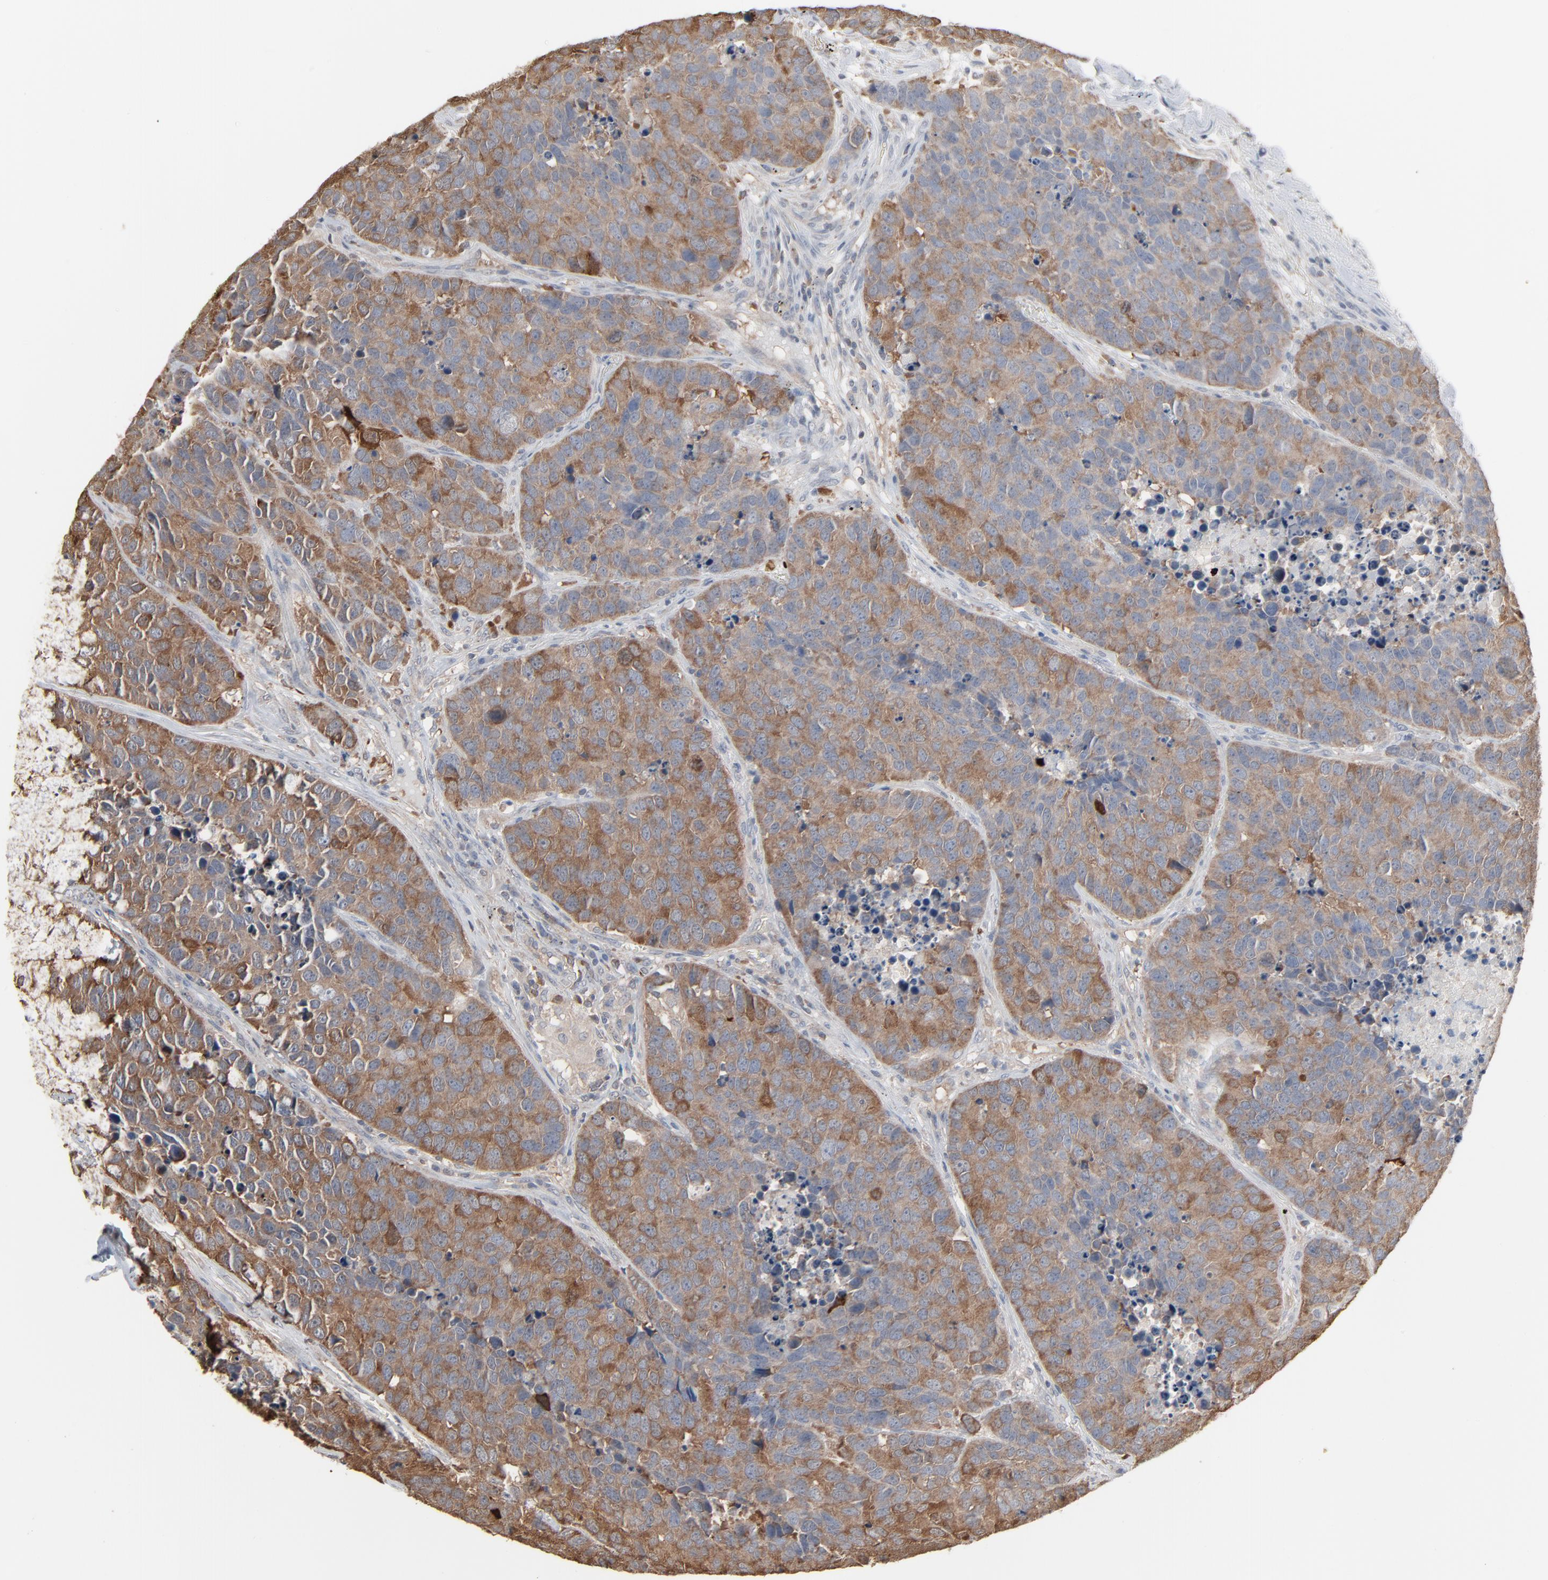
{"staining": {"intensity": "moderate", "quantity": "25%-75%", "location": "cytoplasmic/membranous"}, "tissue": "carcinoid", "cell_type": "Tumor cells", "image_type": "cancer", "snomed": [{"axis": "morphology", "description": "Carcinoid, malignant, NOS"}, {"axis": "topography", "description": "Lung"}], "caption": "The photomicrograph exhibits a brown stain indicating the presence of a protein in the cytoplasmic/membranous of tumor cells in malignant carcinoid. The staining was performed using DAB to visualize the protein expression in brown, while the nuclei were stained in blue with hematoxylin (Magnification: 20x).", "gene": "CCT5", "patient": {"sex": "male", "age": 60}}